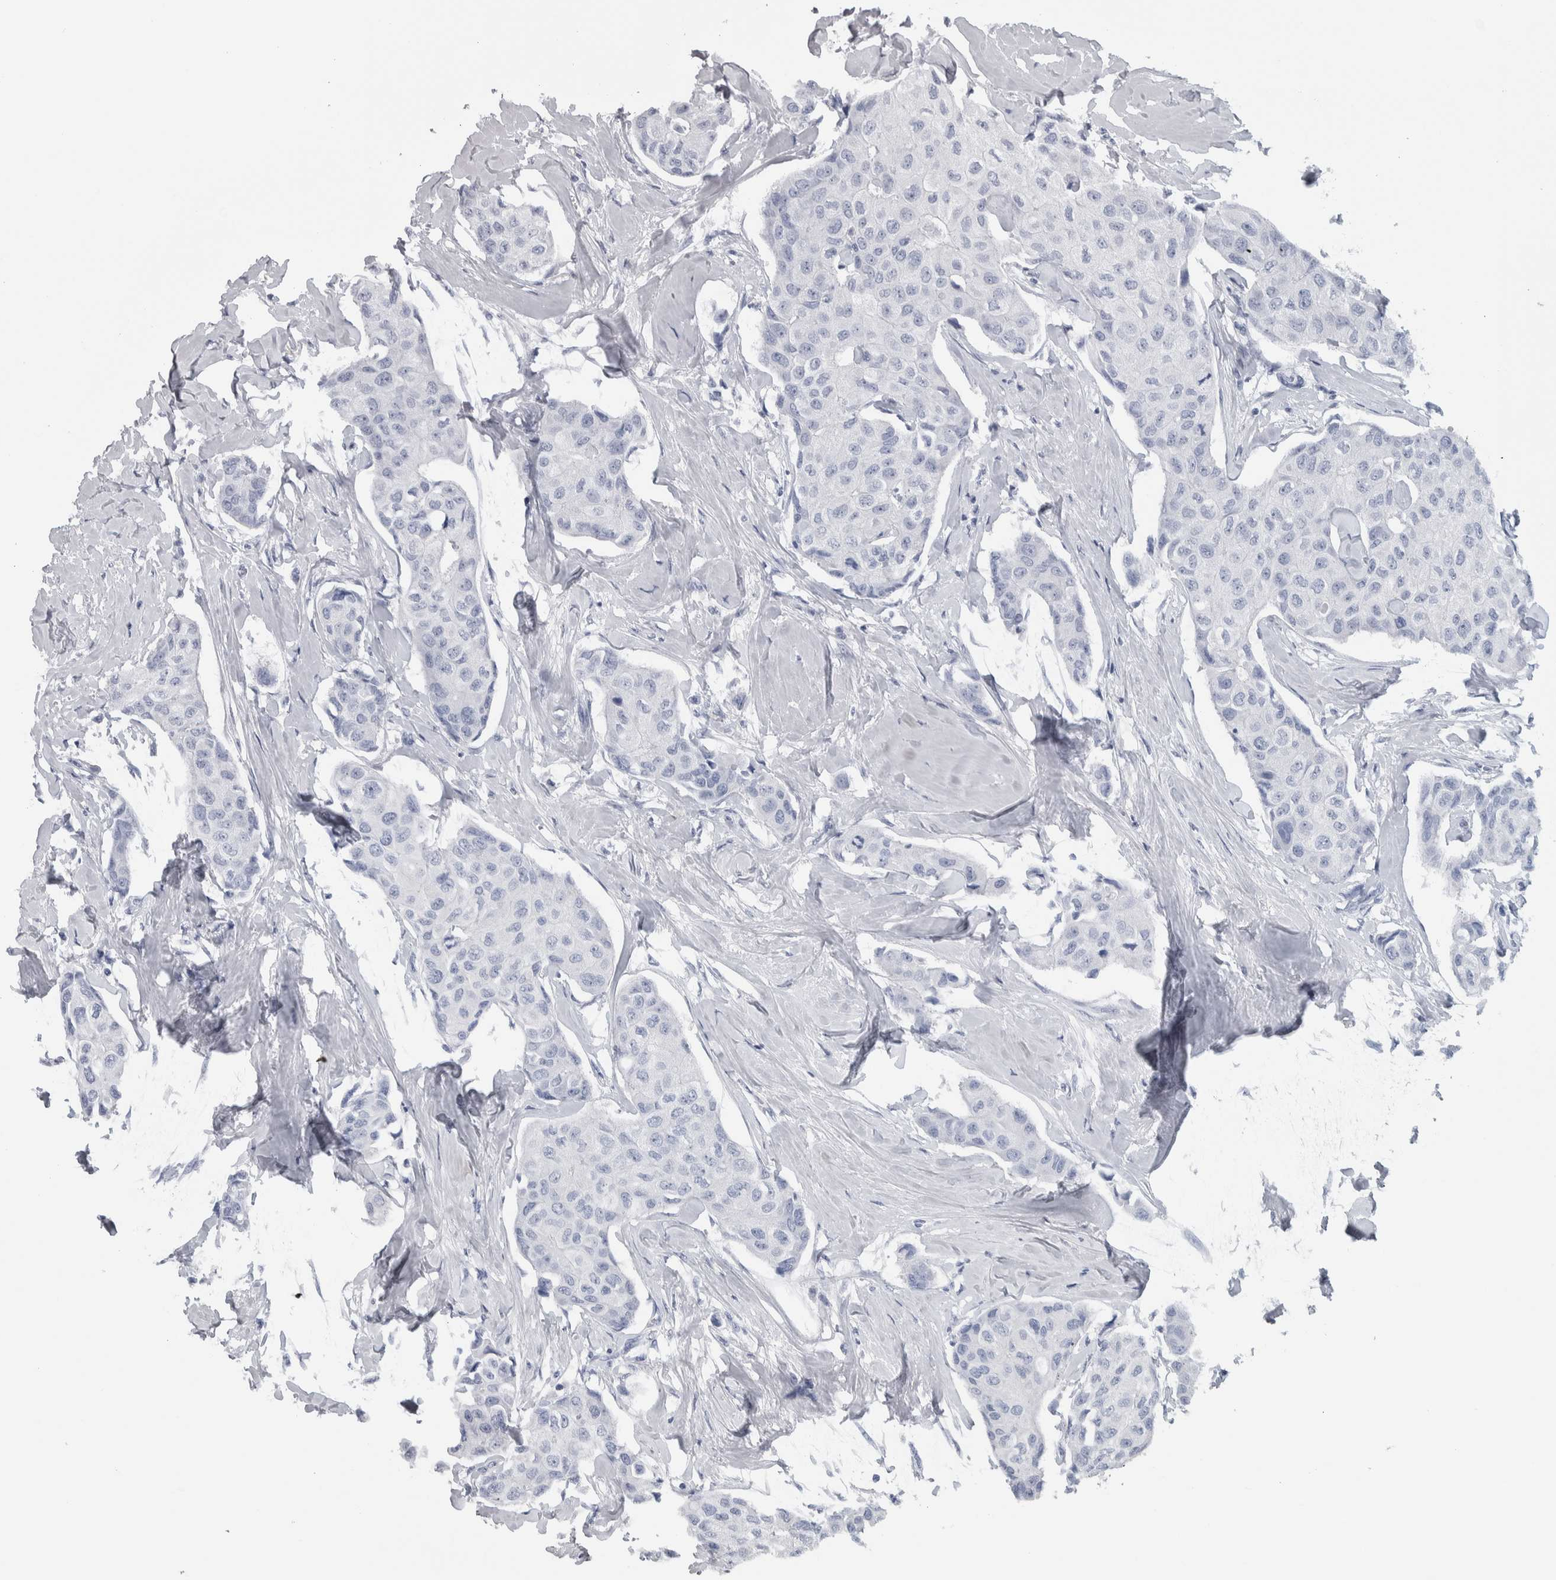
{"staining": {"intensity": "negative", "quantity": "none", "location": "none"}, "tissue": "breast cancer", "cell_type": "Tumor cells", "image_type": "cancer", "snomed": [{"axis": "morphology", "description": "Duct carcinoma"}, {"axis": "topography", "description": "Breast"}], "caption": "Immunohistochemistry (IHC) of invasive ductal carcinoma (breast) exhibits no staining in tumor cells. (IHC, brightfield microscopy, high magnification).", "gene": "CDH17", "patient": {"sex": "female", "age": 80}}